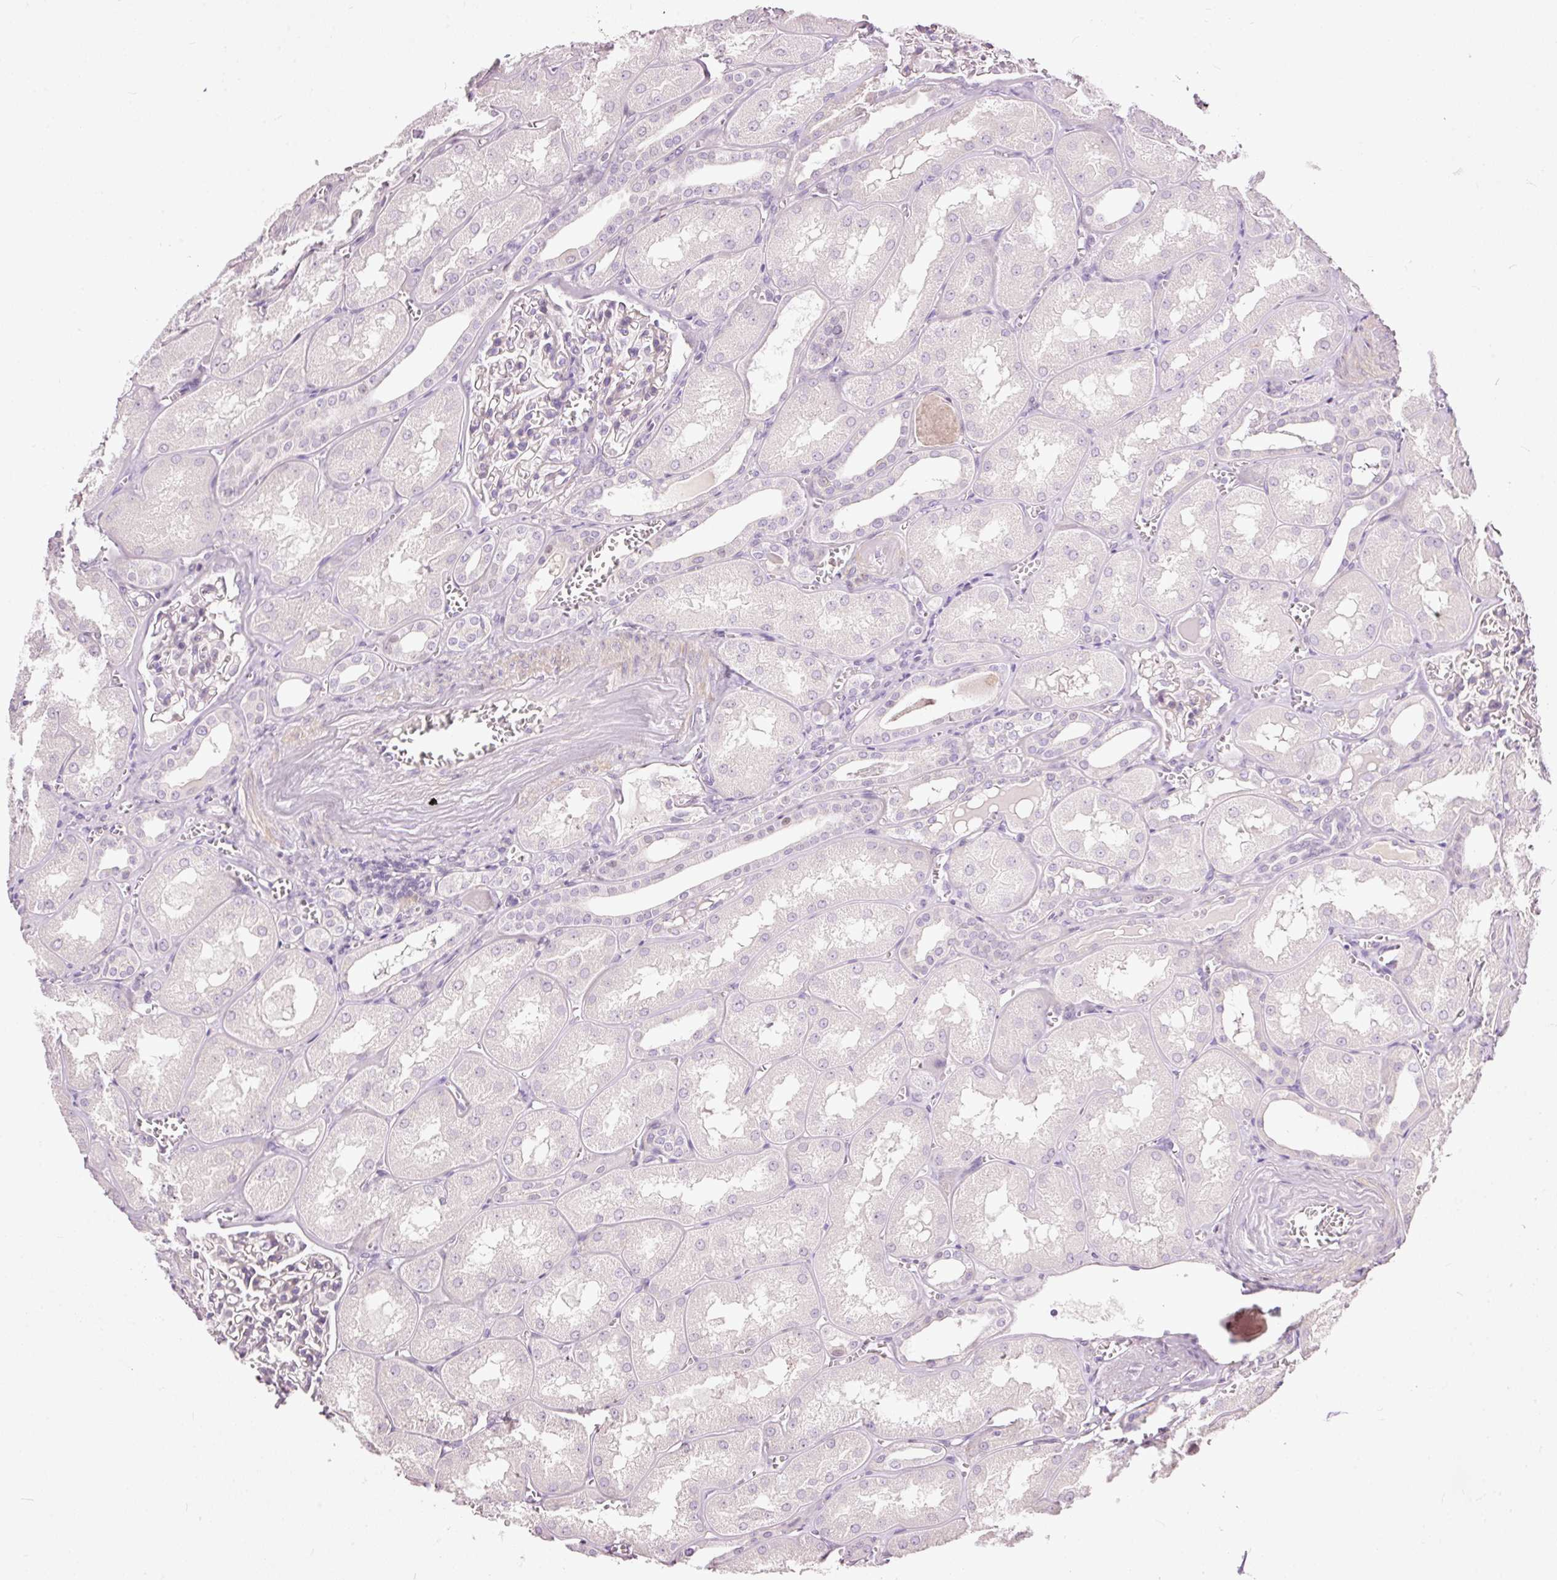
{"staining": {"intensity": "negative", "quantity": "none", "location": "none"}, "tissue": "kidney", "cell_type": "Cells in glomeruli", "image_type": "normal", "snomed": [{"axis": "morphology", "description": "Normal tissue, NOS"}, {"axis": "topography", "description": "Kidney"}], "caption": "High power microscopy photomicrograph of an IHC image of normal kidney, revealing no significant staining in cells in glomeruli. Brightfield microscopy of immunohistochemistry stained with DAB (brown) and hematoxylin (blue), captured at high magnification.", "gene": "FCRL4", "patient": {"sex": "male", "age": 61}}